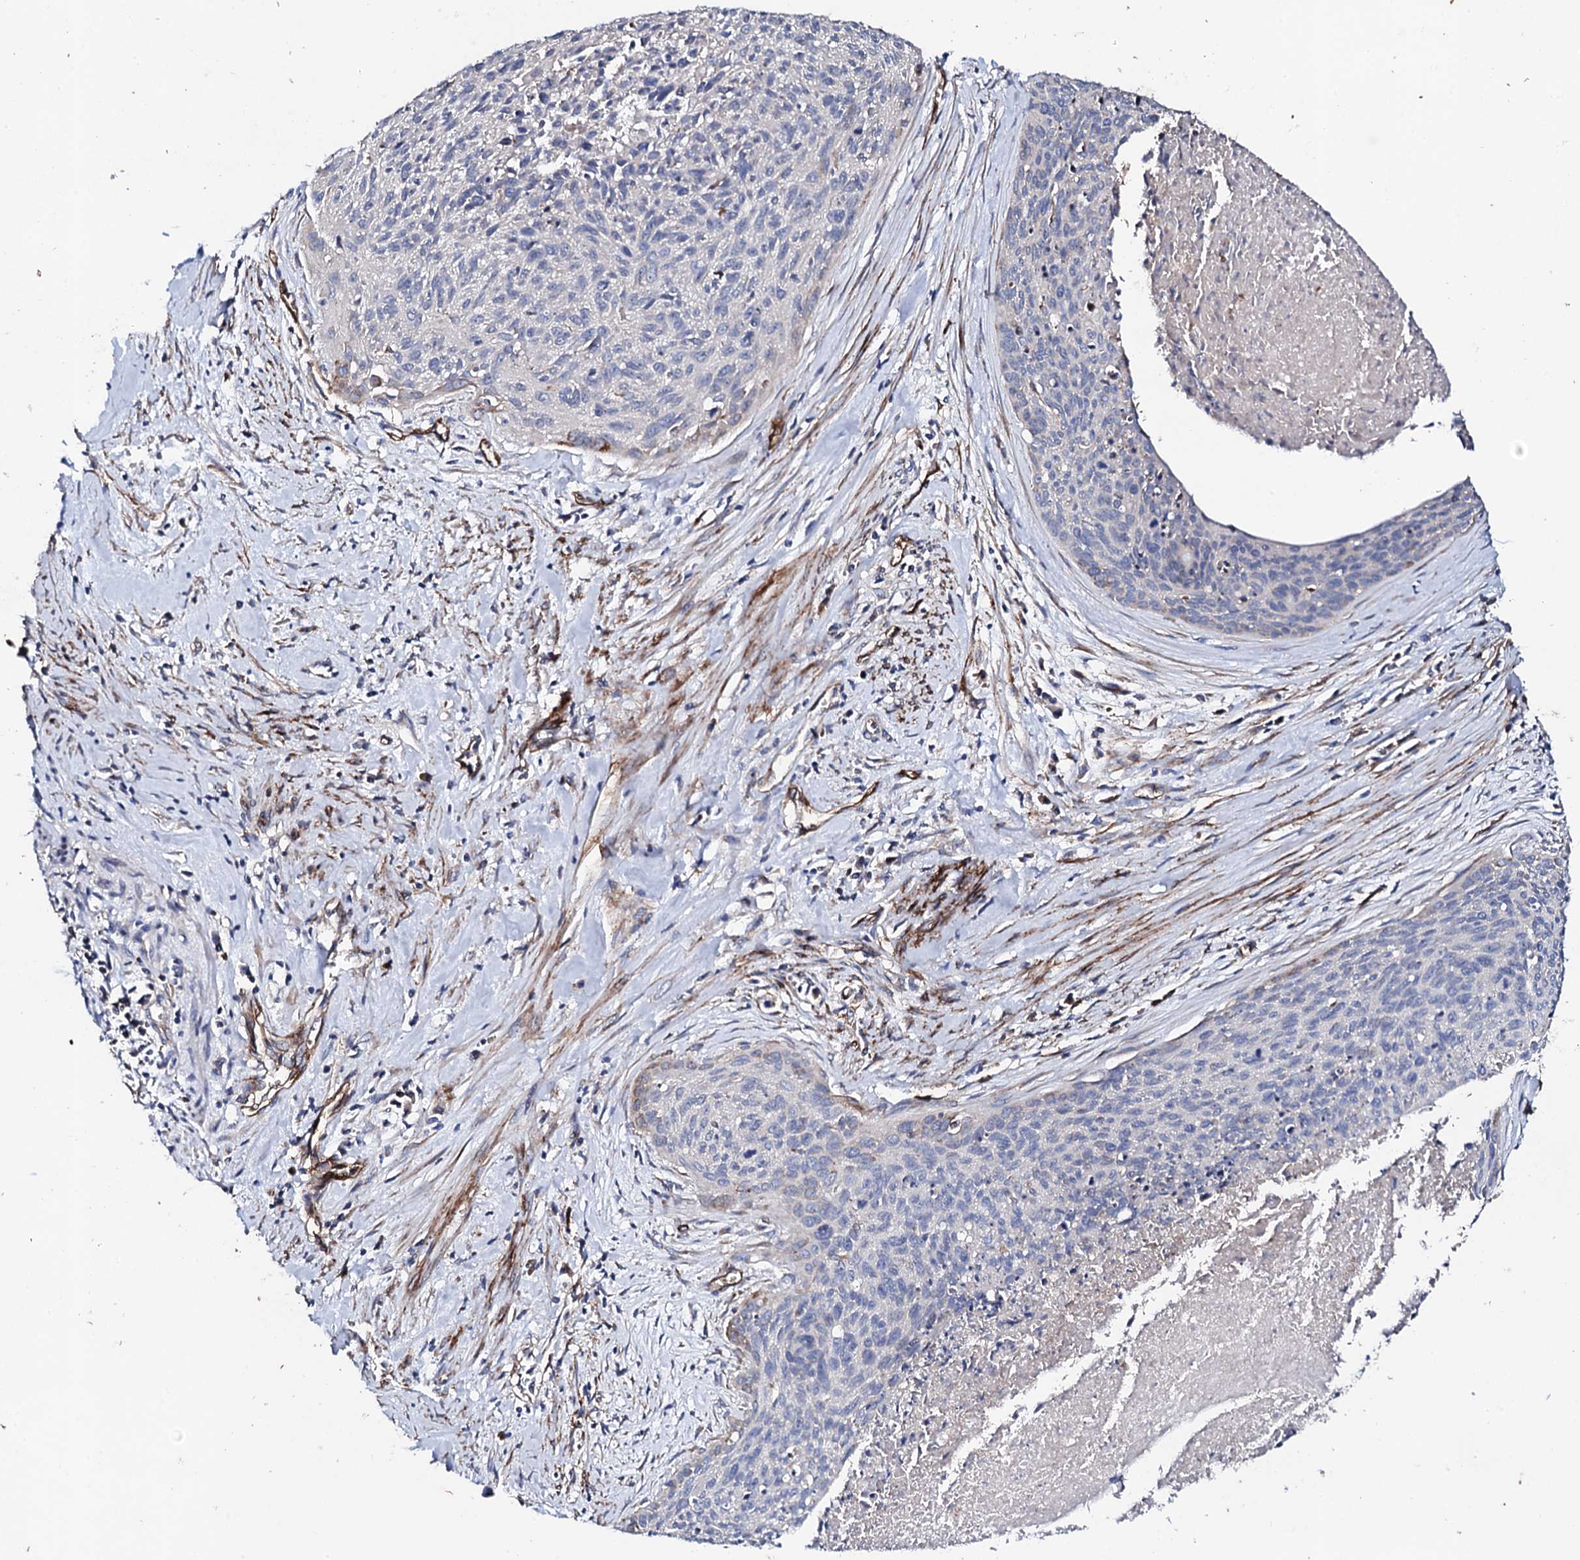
{"staining": {"intensity": "negative", "quantity": "none", "location": "none"}, "tissue": "cervical cancer", "cell_type": "Tumor cells", "image_type": "cancer", "snomed": [{"axis": "morphology", "description": "Squamous cell carcinoma, NOS"}, {"axis": "topography", "description": "Cervix"}], "caption": "Human cervical cancer (squamous cell carcinoma) stained for a protein using IHC displays no staining in tumor cells.", "gene": "DBX1", "patient": {"sex": "female", "age": 55}}